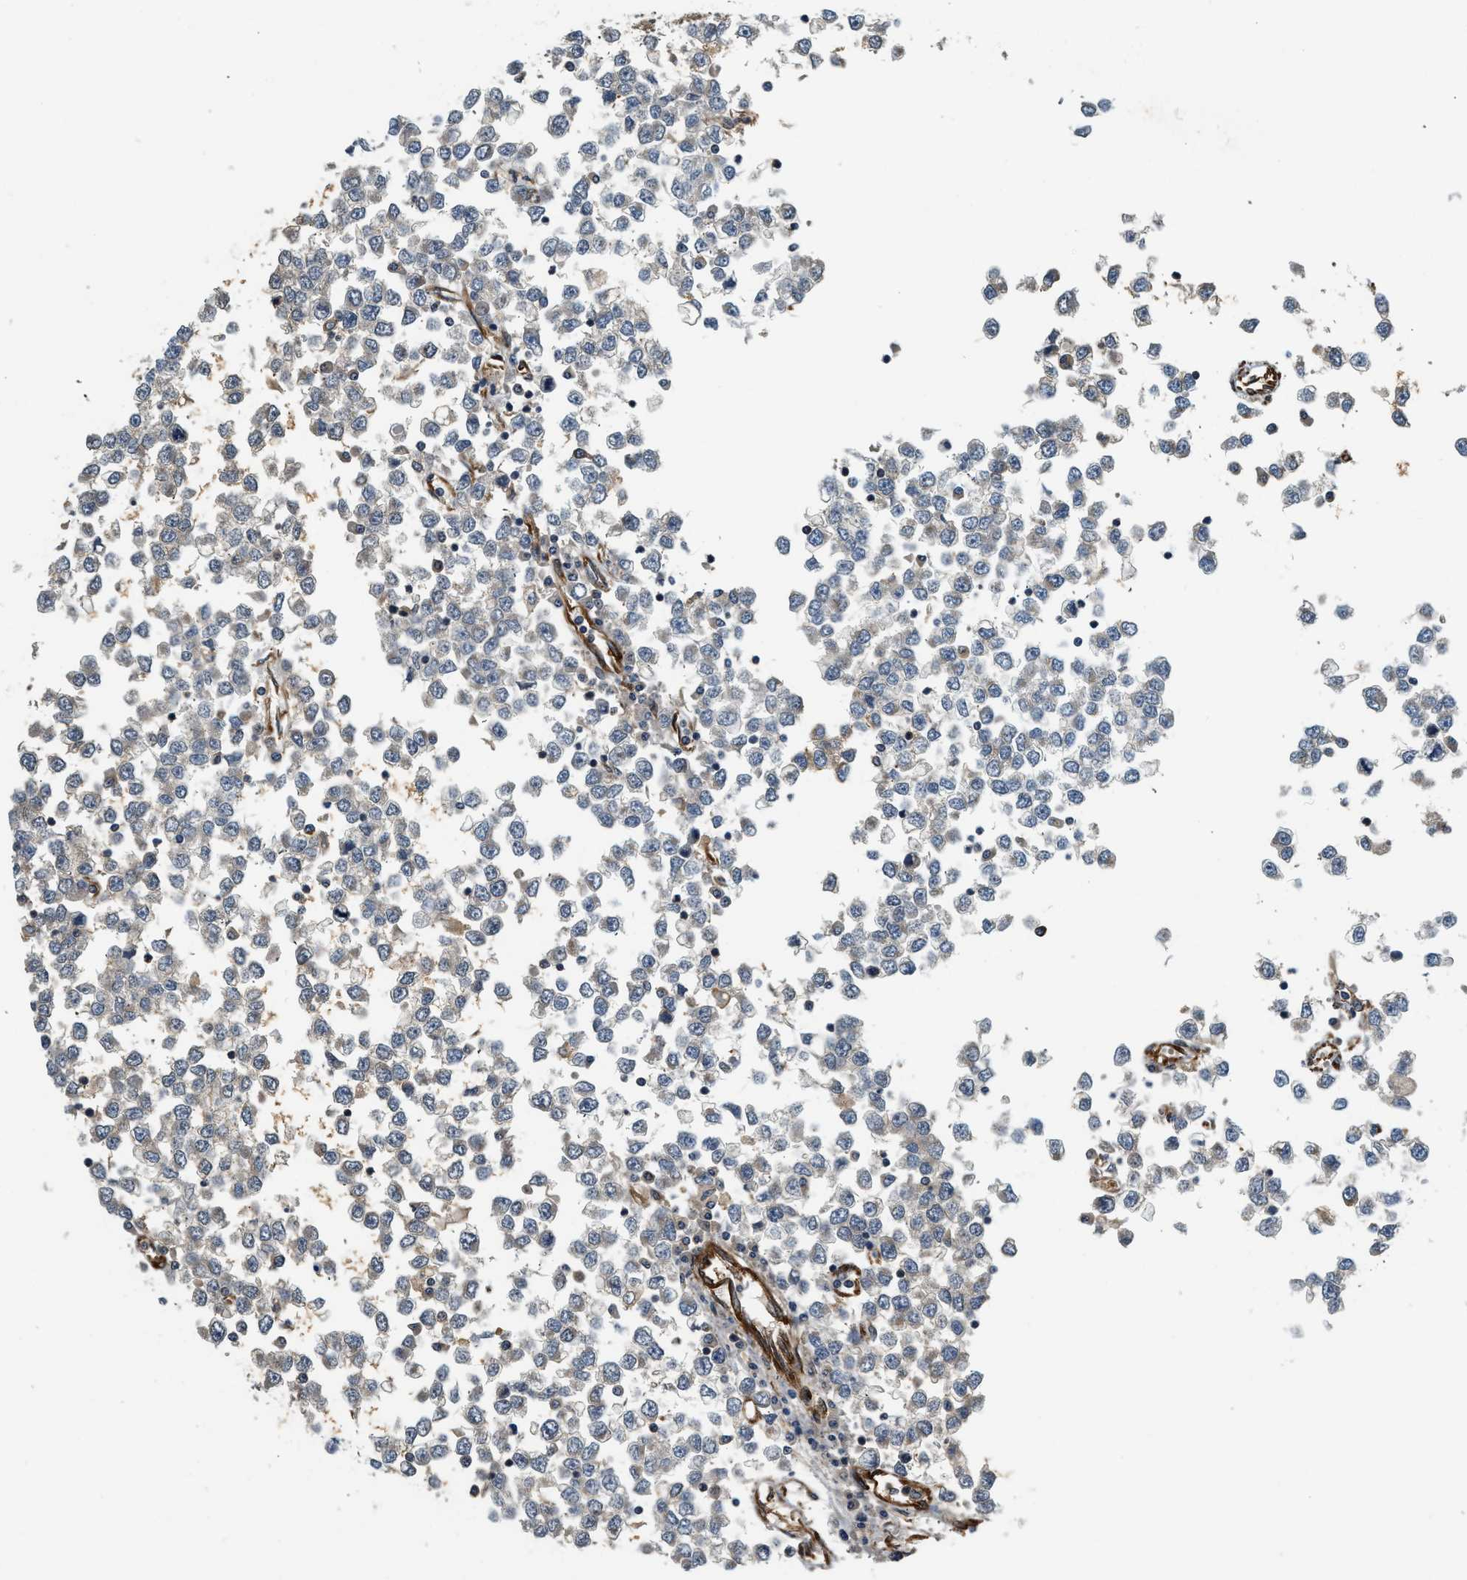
{"staining": {"intensity": "weak", "quantity": "<25%", "location": "cytoplasmic/membranous"}, "tissue": "testis cancer", "cell_type": "Tumor cells", "image_type": "cancer", "snomed": [{"axis": "morphology", "description": "Seminoma, NOS"}, {"axis": "topography", "description": "Testis"}], "caption": "This is an IHC micrograph of human seminoma (testis). There is no expression in tumor cells.", "gene": "HIP1", "patient": {"sex": "male", "age": 65}}